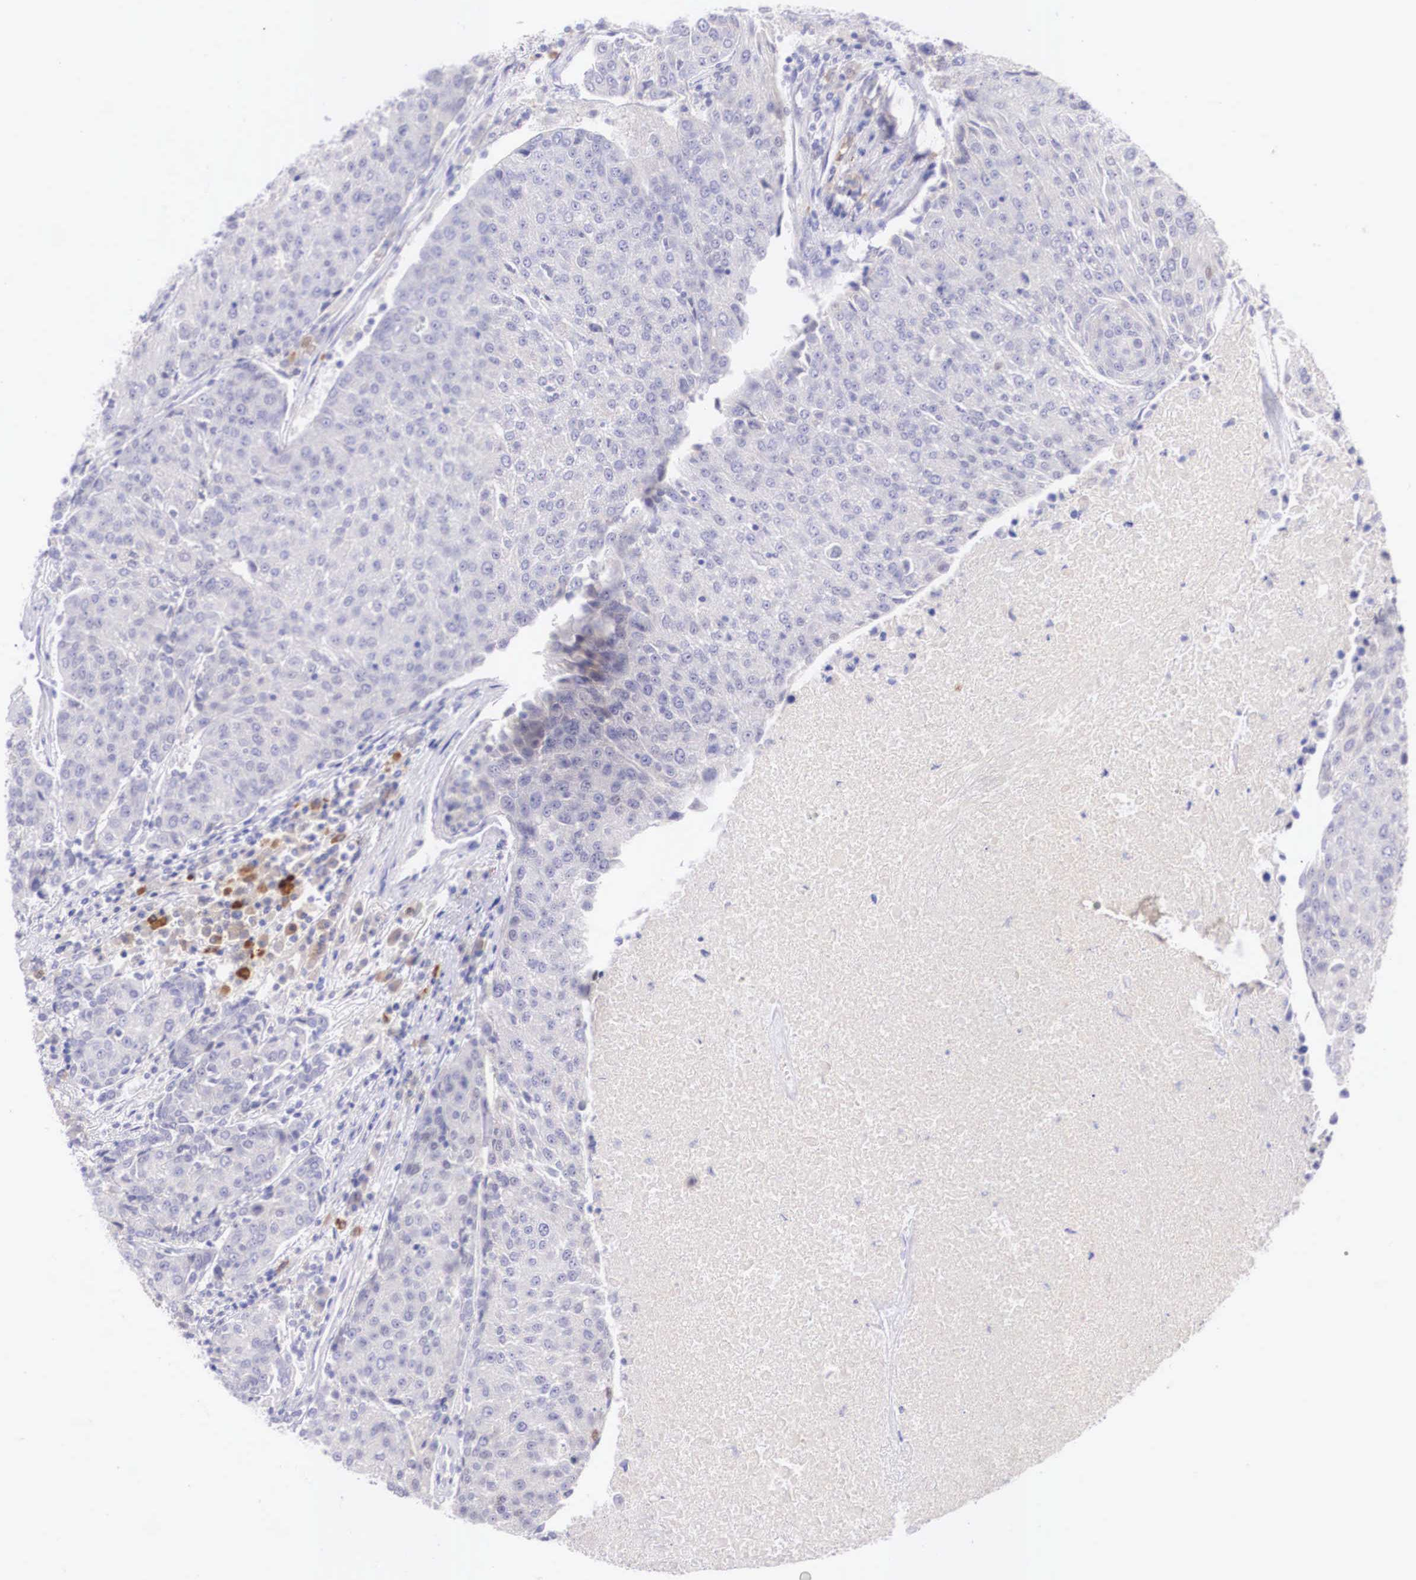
{"staining": {"intensity": "negative", "quantity": "none", "location": "none"}, "tissue": "urothelial cancer", "cell_type": "Tumor cells", "image_type": "cancer", "snomed": [{"axis": "morphology", "description": "Urothelial carcinoma, High grade"}, {"axis": "topography", "description": "Urinary bladder"}], "caption": "High magnification brightfield microscopy of urothelial cancer stained with DAB (3,3'-diaminobenzidine) (brown) and counterstained with hematoxylin (blue): tumor cells show no significant positivity.", "gene": "BCL6", "patient": {"sex": "female", "age": 85}}